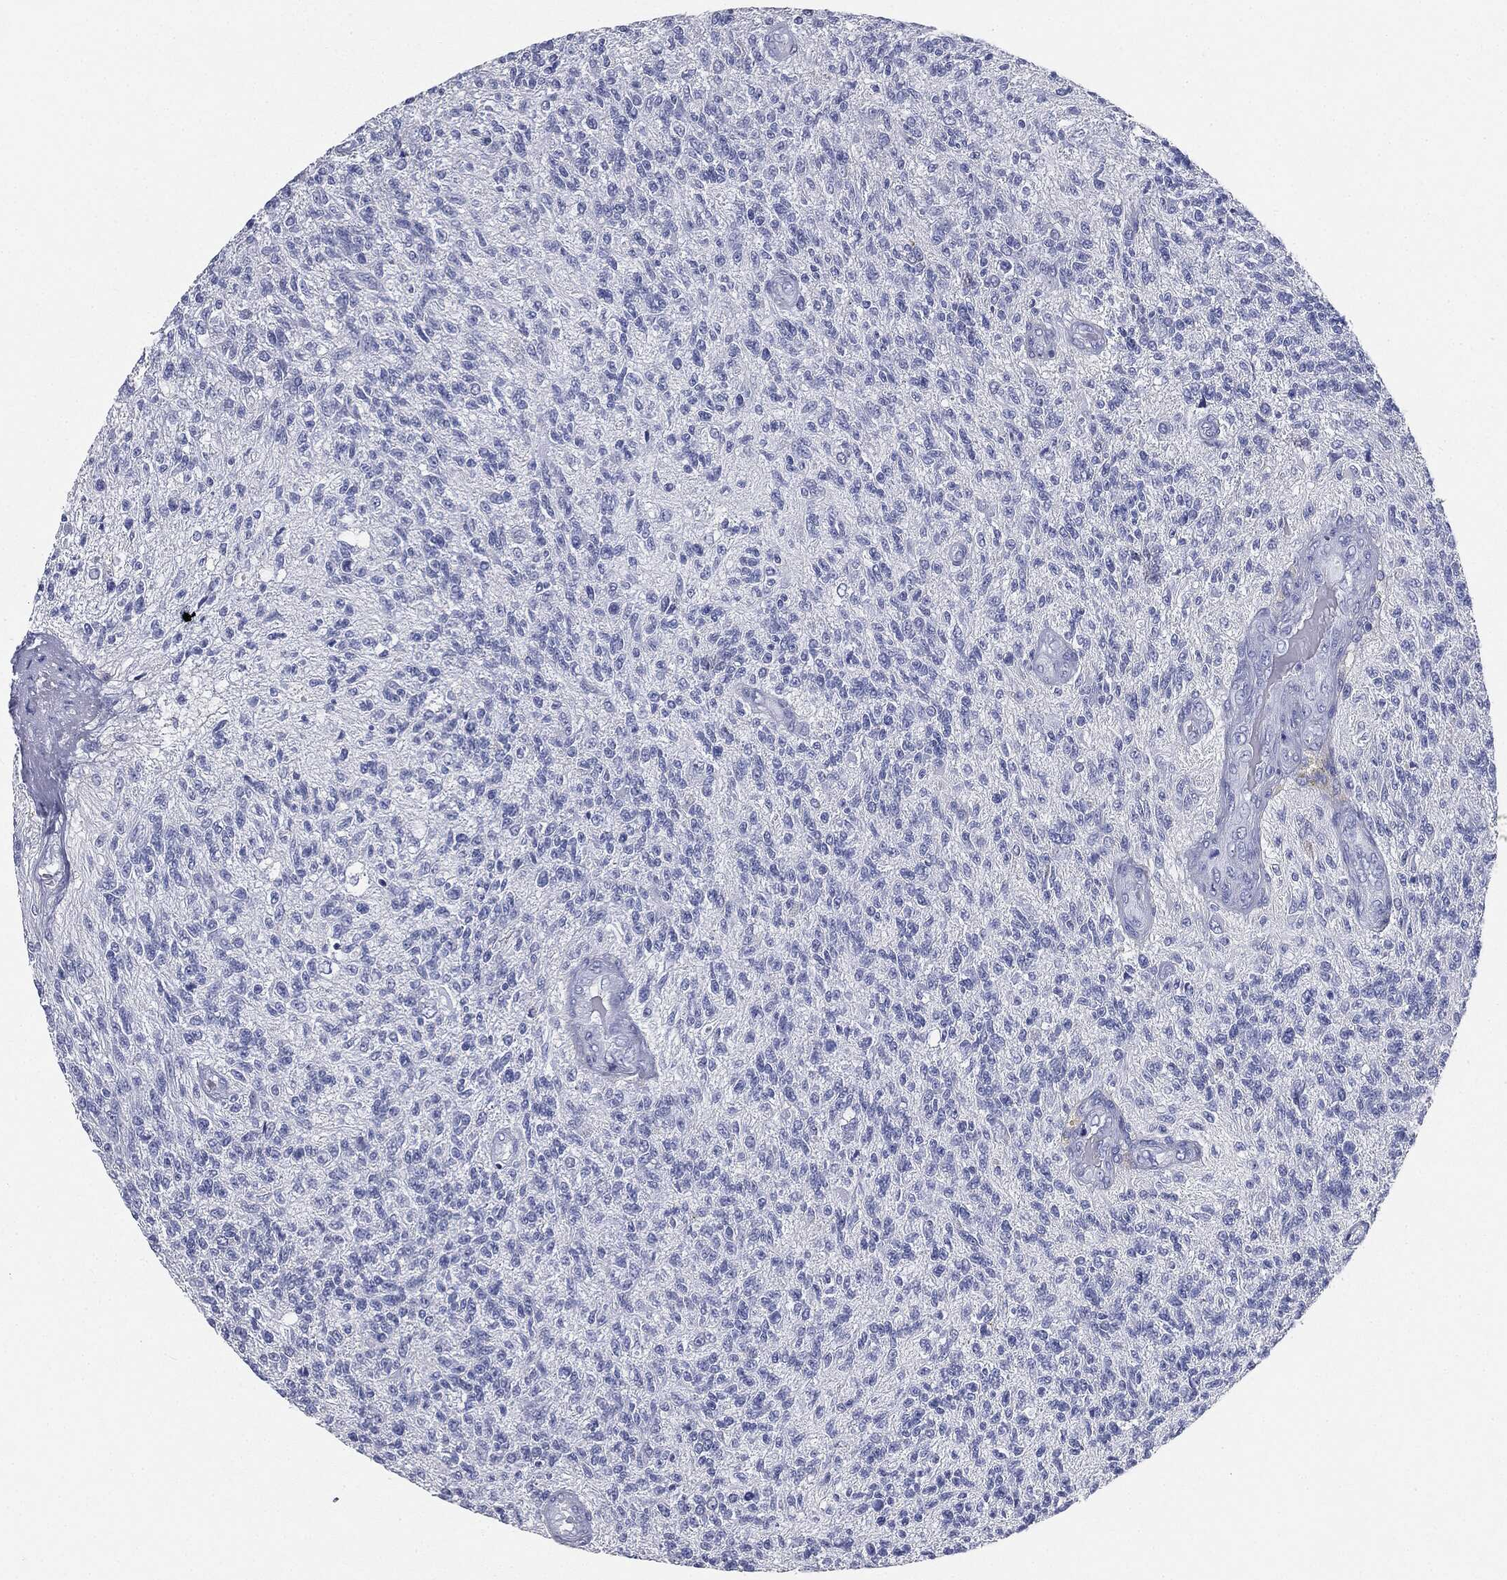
{"staining": {"intensity": "negative", "quantity": "none", "location": "none"}, "tissue": "glioma", "cell_type": "Tumor cells", "image_type": "cancer", "snomed": [{"axis": "morphology", "description": "Glioma, malignant, High grade"}, {"axis": "topography", "description": "Brain"}], "caption": "Immunohistochemistry (IHC) micrograph of neoplastic tissue: human malignant high-grade glioma stained with DAB shows no significant protein staining in tumor cells. The staining is performed using DAB brown chromogen with nuclei counter-stained in using hematoxylin.", "gene": "CUZD1", "patient": {"sex": "male", "age": 56}}